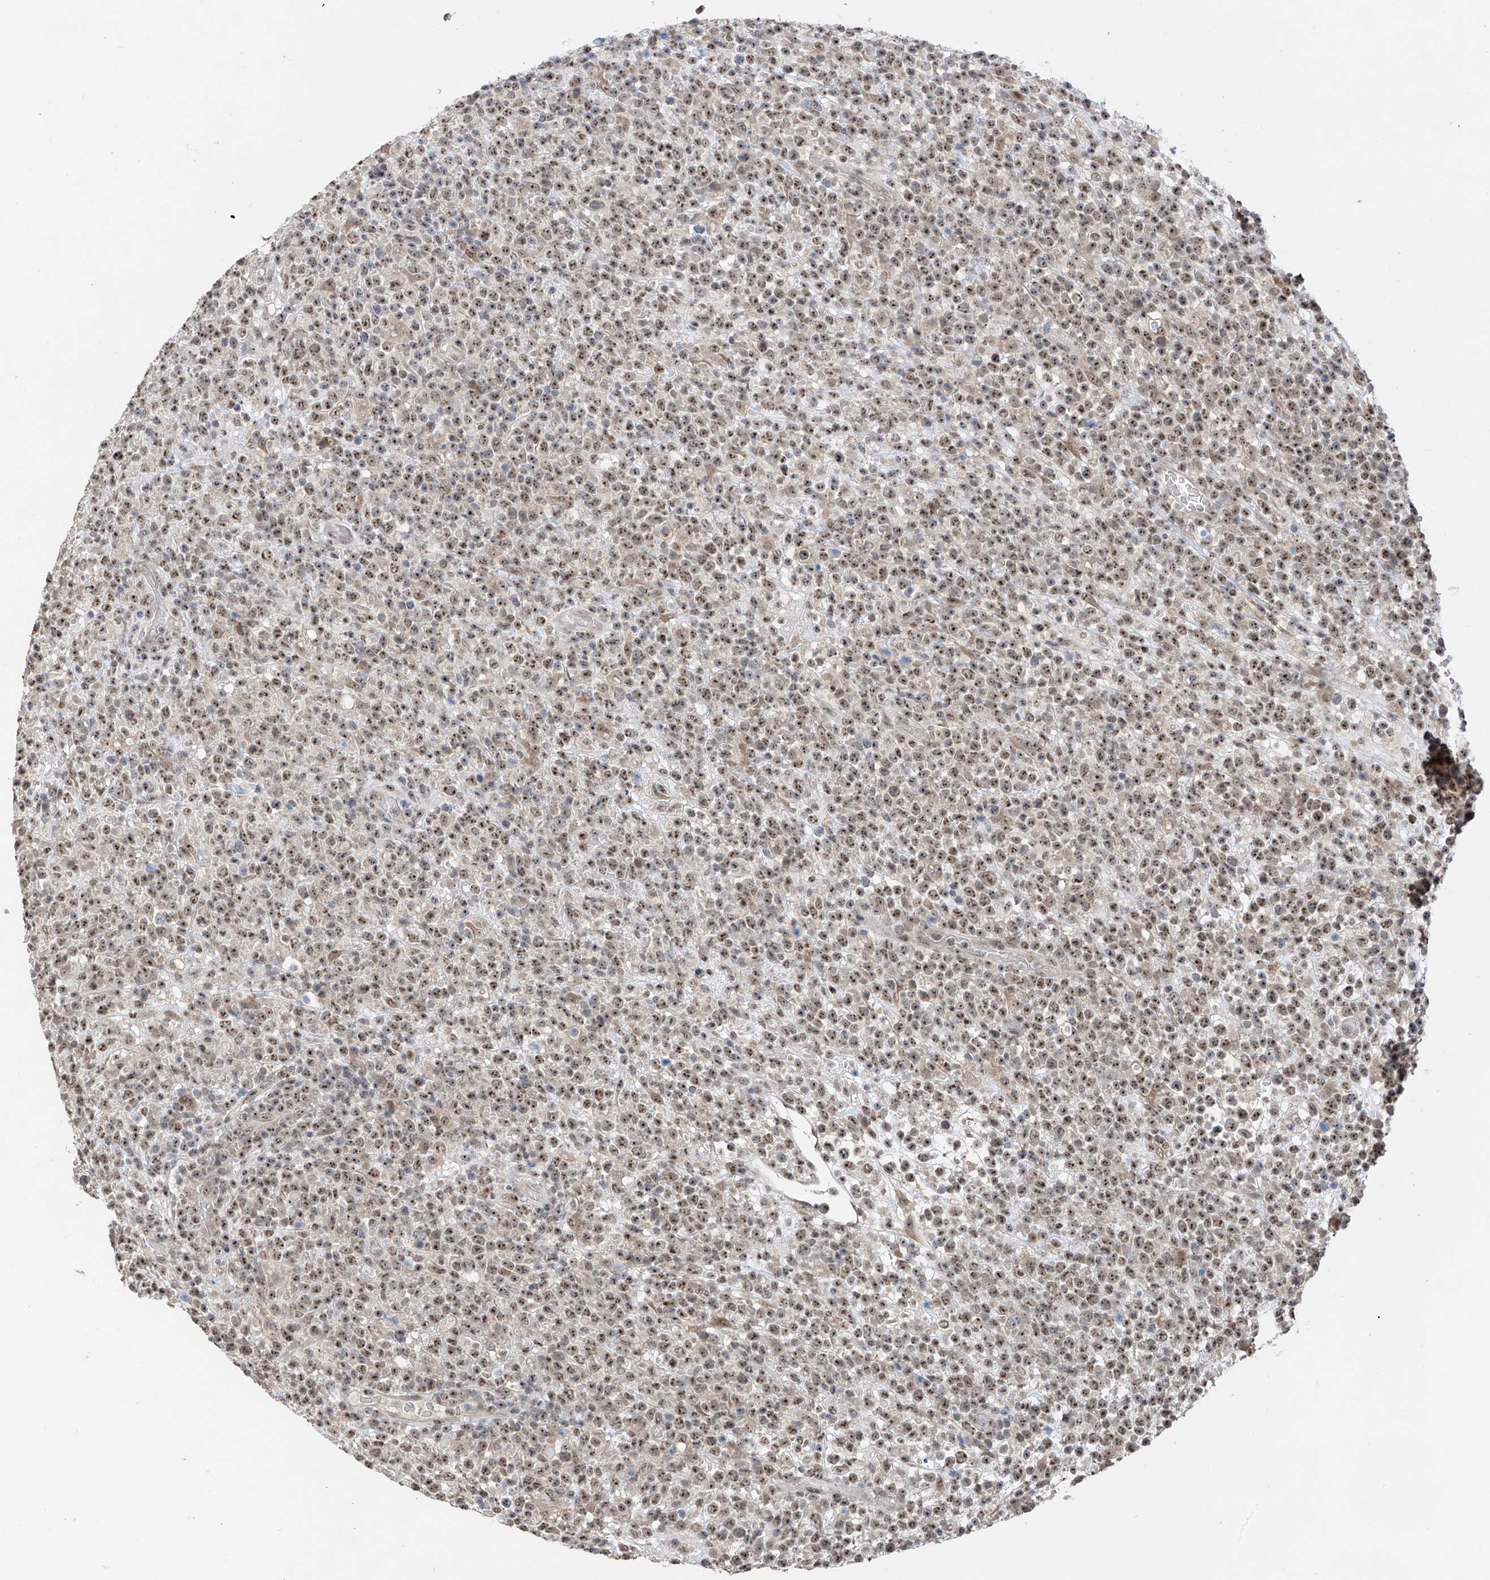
{"staining": {"intensity": "moderate", "quantity": ">75%", "location": "nuclear"}, "tissue": "lymphoma", "cell_type": "Tumor cells", "image_type": "cancer", "snomed": [{"axis": "morphology", "description": "Malignant lymphoma, non-Hodgkin's type, High grade"}, {"axis": "topography", "description": "Colon"}], "caption": "Immunohistochemical staining of malignant lymphoma, non-Hodgkin's type (high-grade) displays moderate nuclear protein expression in about >75% of tumor cells.", "gene": "C1orf131", "patient": {"sex": "female", "age": 53}}